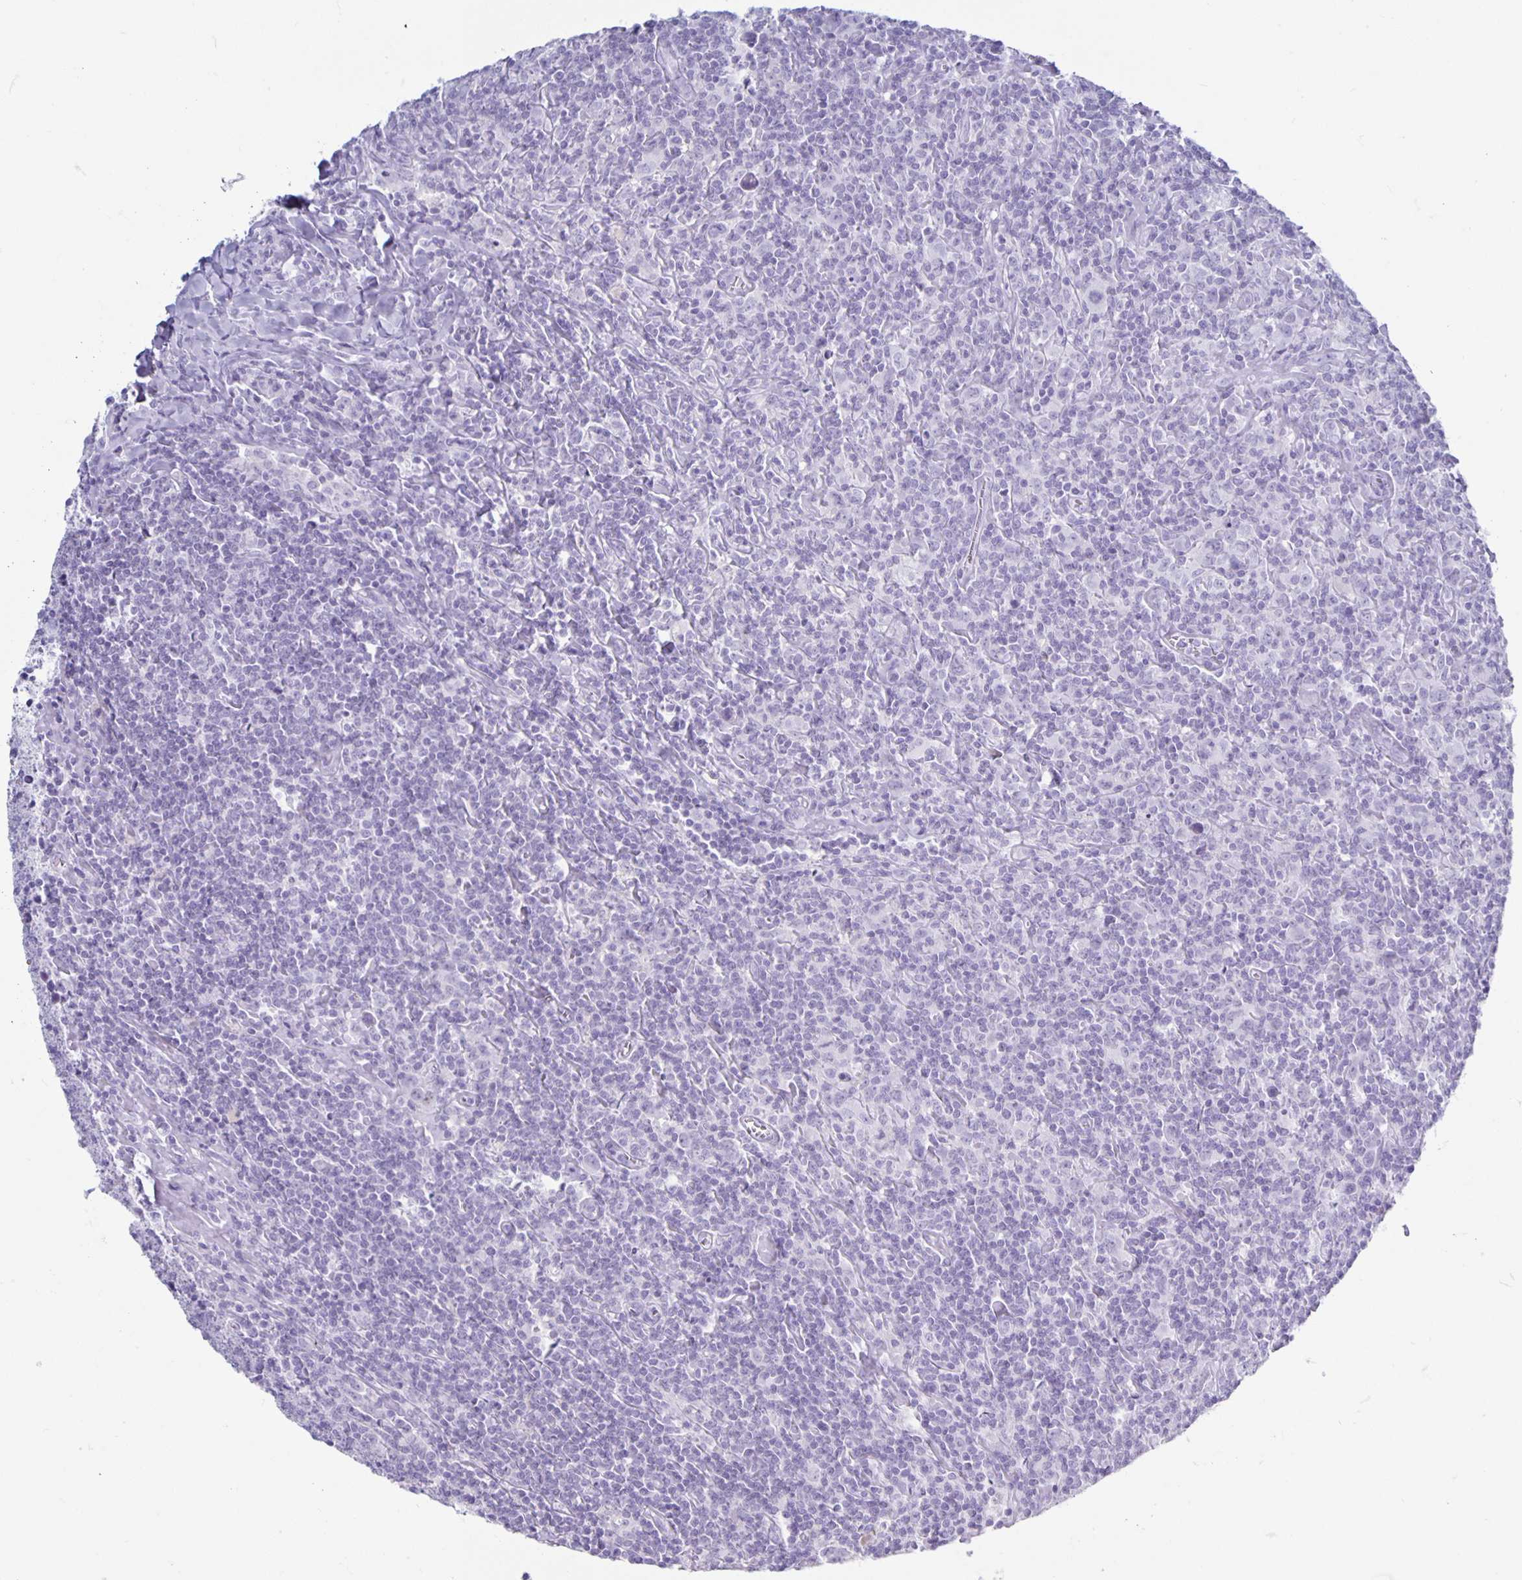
{"staining": {"intensity": "negative", "quantity": "none", "location": "none"}, "tissue": "lymphoma", "cell_type": "Tumor cells", "image_type": "cancer", "snomed": [{"axis": "morphology", "description": "Hodgkin's disease, NOS"}, {"axis": "topography", "description": "Lymph node"}], "caption": "The immunohistochemistry (IHC) photomicrograph has no significant positivity in tumor cells of Hodgkin's disease tissue.", "gene": "CT45A5", "patient": {"sex": "female", "age": 18}}